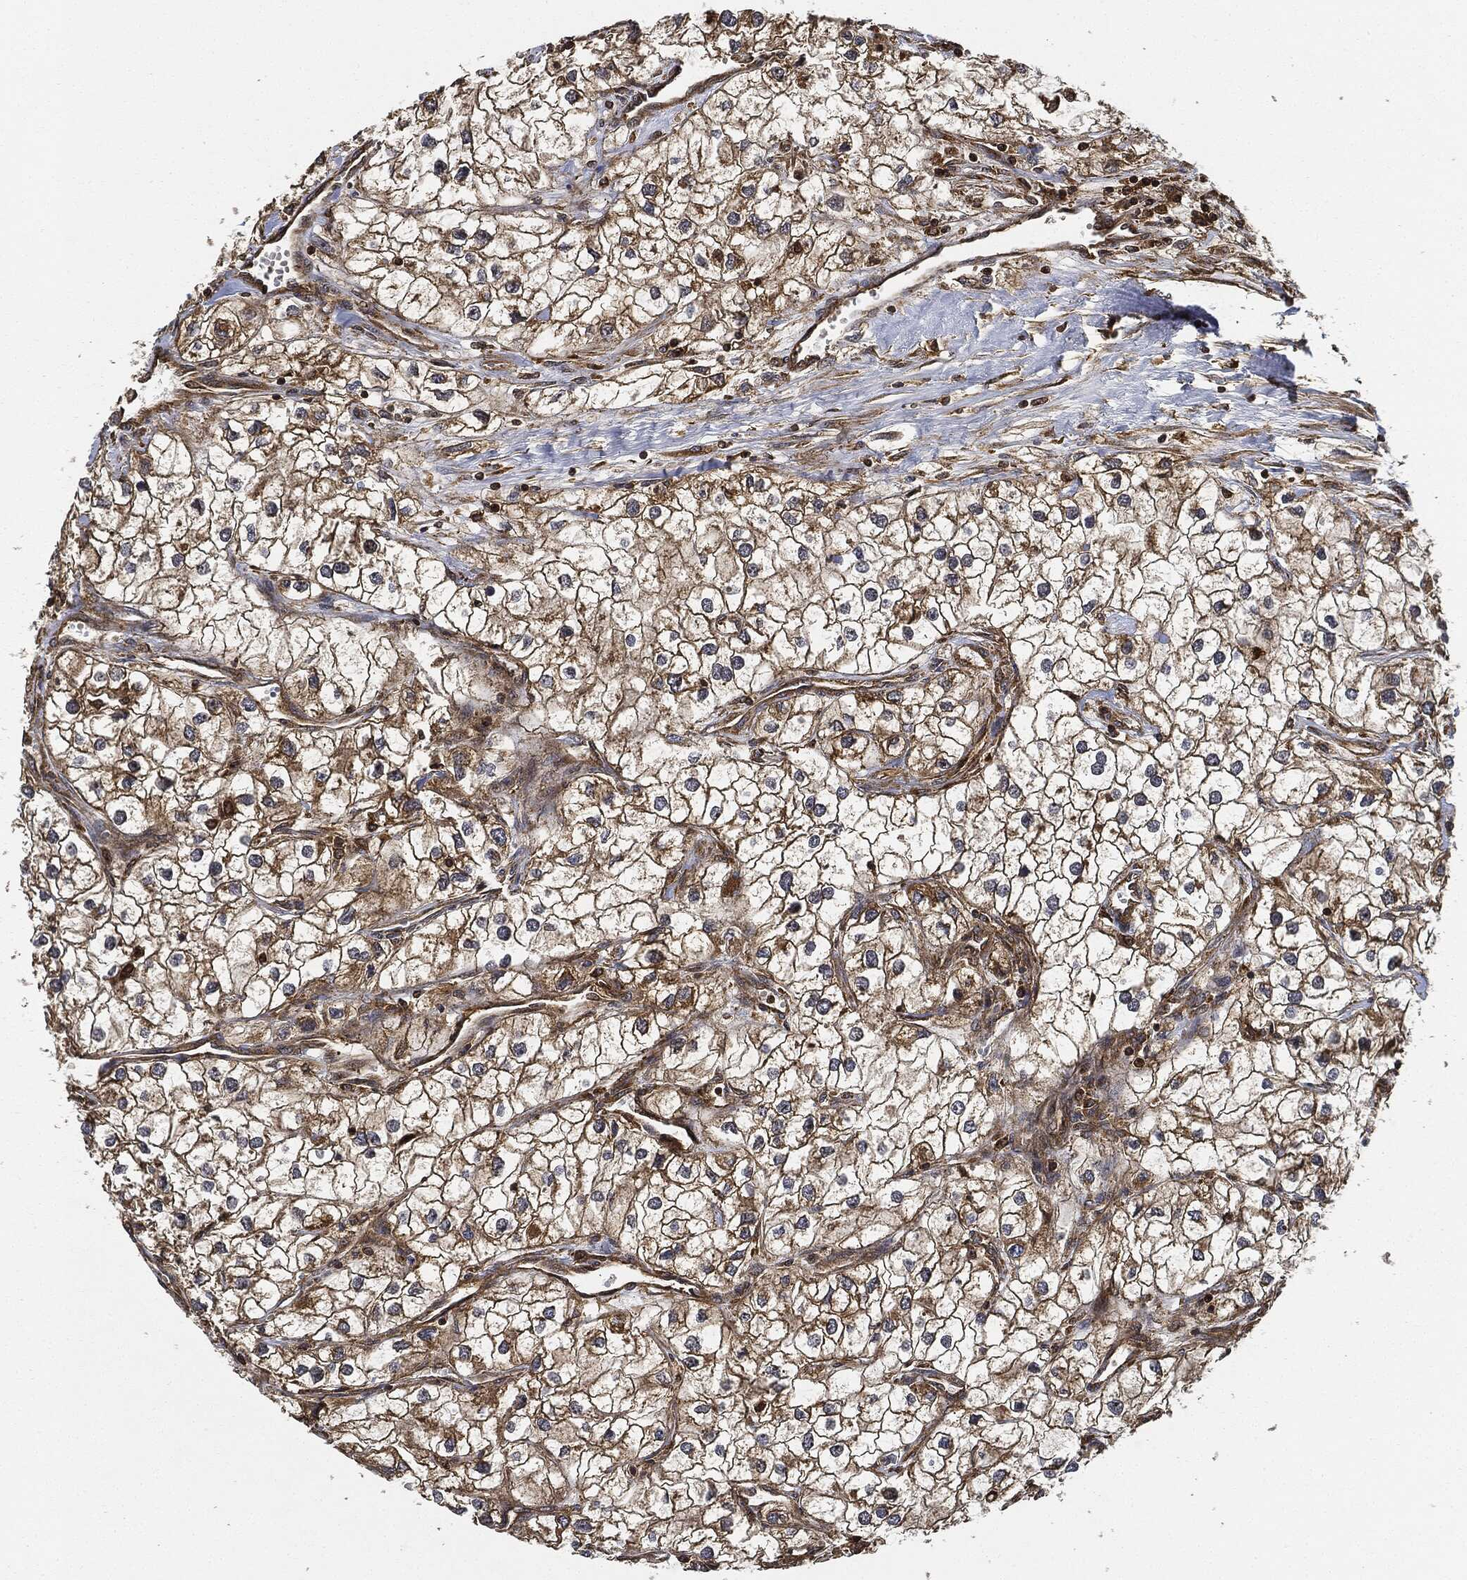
{"staining": {"intensity": "moderate", "quantity": "25%-75%", "location": "cytoplasmic/membranous"}, "tissue": "renal cancer", "cell_type": "Tumor cells", "image_type": "cancer", "snomed": [{"axis": "morphology", "description": "Adenocarcinoma, NOS"}, {"axis": "topography", "description": "Kidney"}], "caption": "Immunohistochemical staining of human renal cancer exhibits medium levels of moderate cytoplasmic/membranous protein staining in approximately 25%-75% of tumor cells.", "gene": "CEP290", "patient": {"sex": "male", "age": 59}}